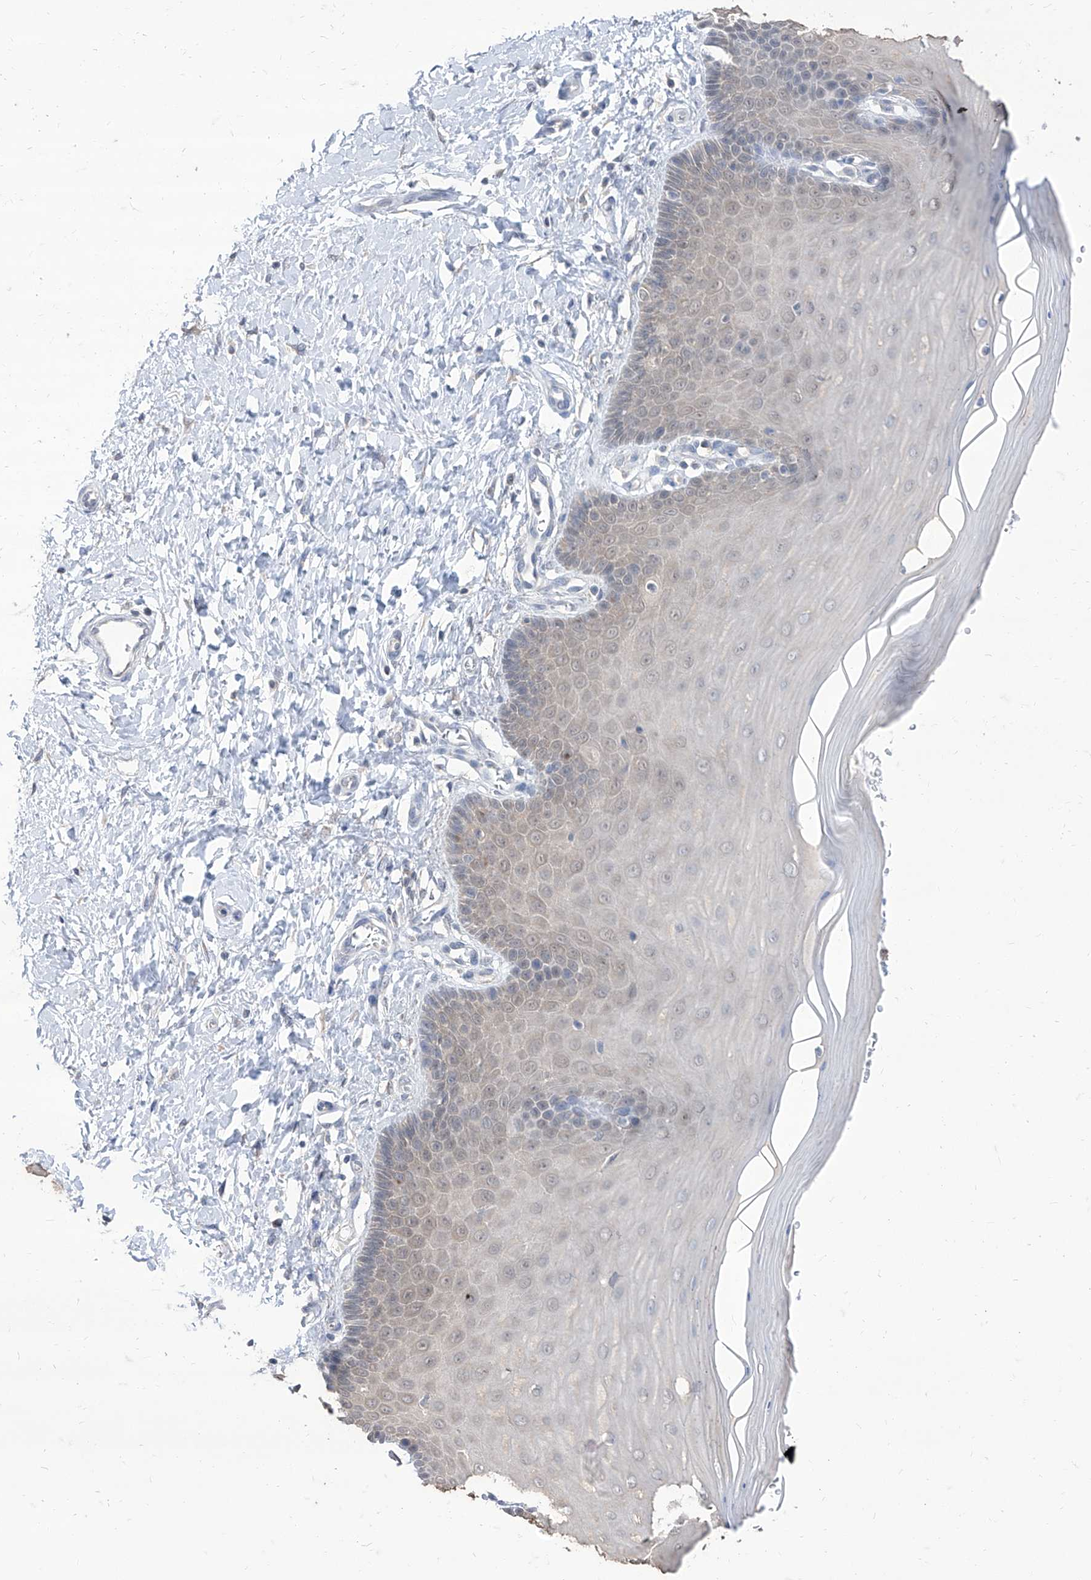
{"staining": {"intensity": "negative", "quantity": "none", "location": "none"}, "tissue": "cervix", "cell_type": "Glandular cells", "image_type": "normal", "snomed": [{"axis": "morphology", "description": "Normal tissue, NOS"}, {"axis": "topography", "description": "Cervix"}], "caption": "This is an immunohistochemistry histopathology image of benign human cervix. There is no expression in glandular cells.", "gene": "BROX", "patient": {"sex": "female", "age": 55}}